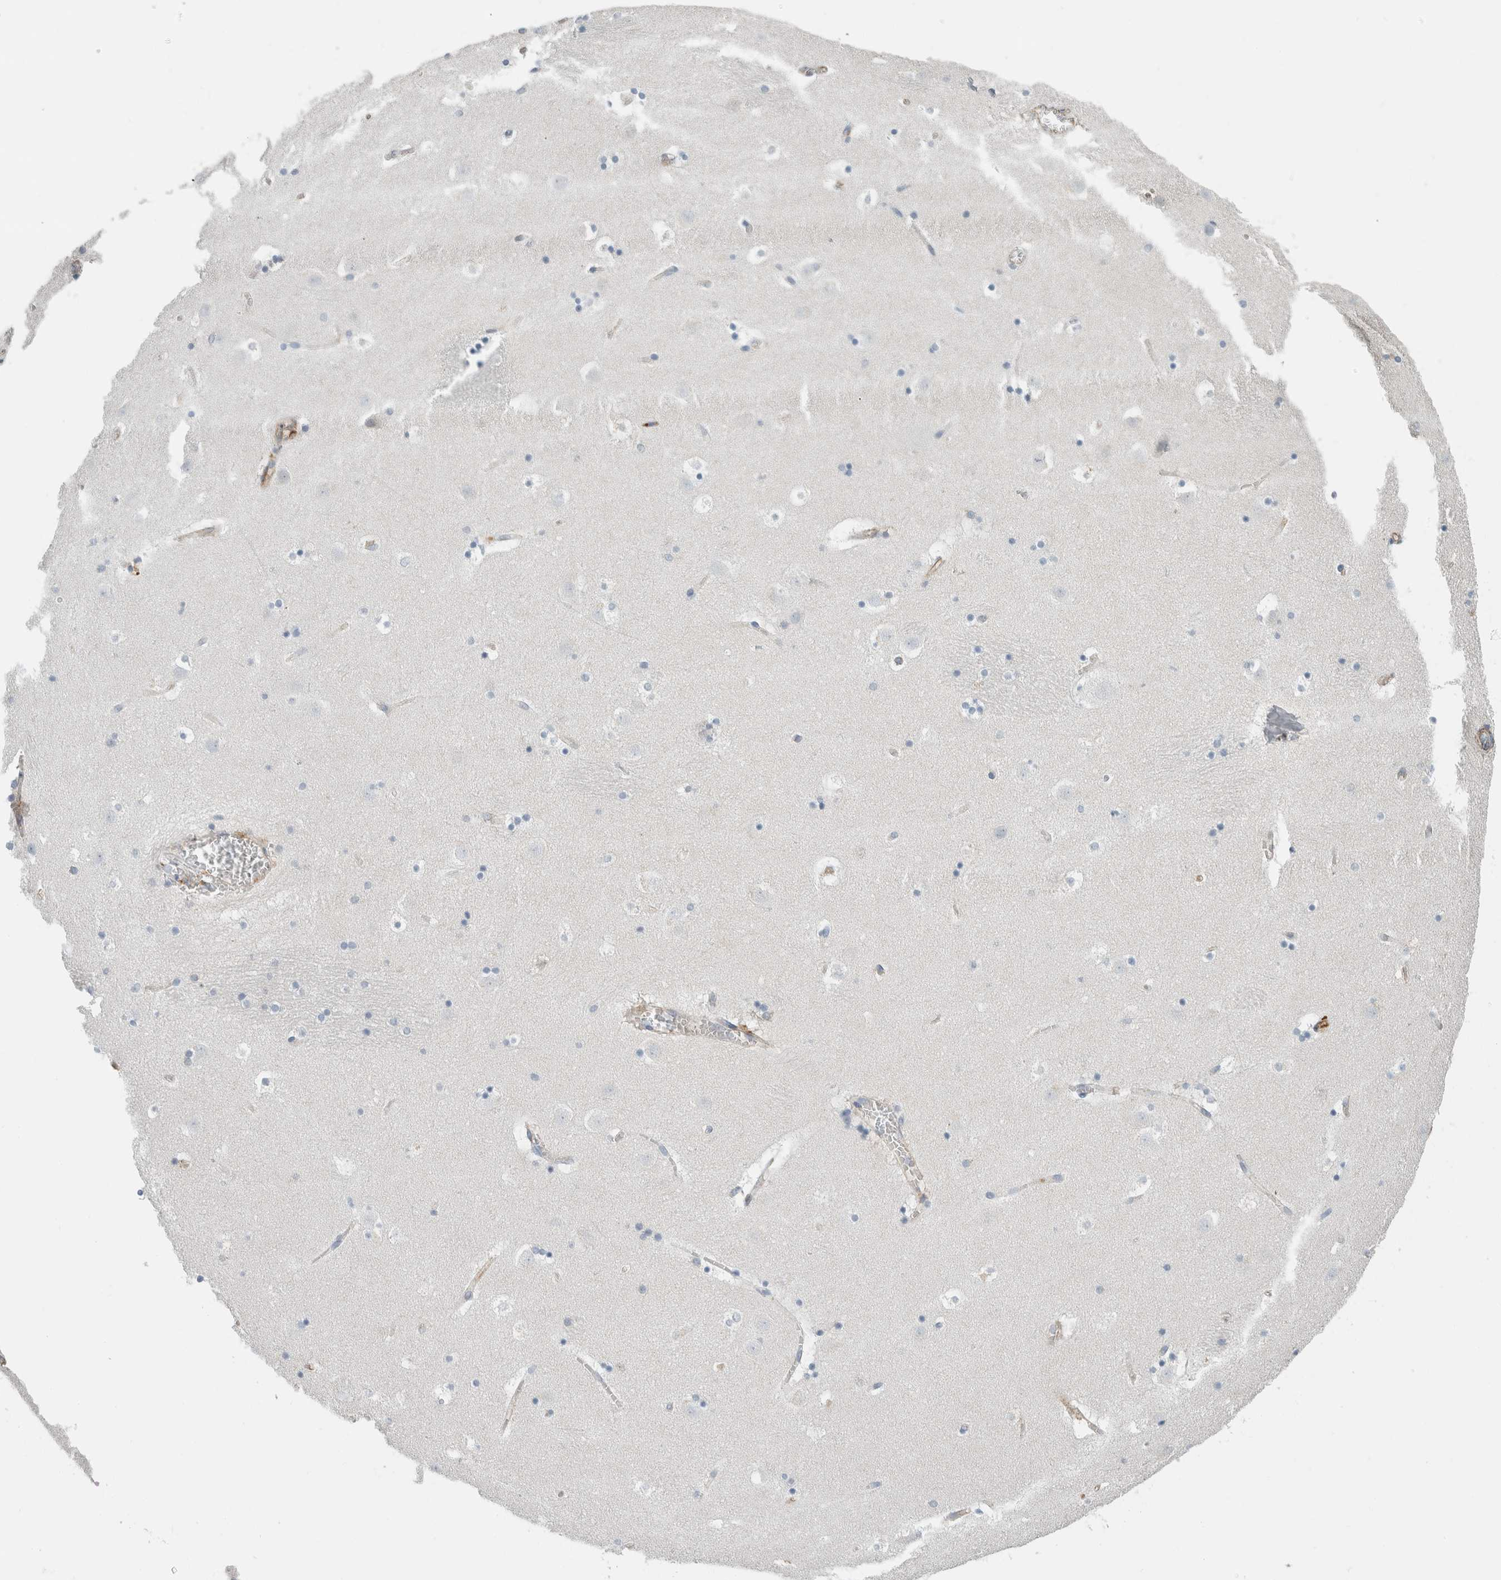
{"staining": {"intensity": "negative", "quantity": "none", "location": "none"}, "tissue": "caudate", "cell_type": "Glial cells", "image_type": "normal", "snomed": [{"axis": "morphology", "description": "Normal tissue, NOS"}, {"axis": "topography", "description": "Lateral ventricle wall"}], "caption": "The image exhibits no significant positivity in glial cells of caudate.", "gene": "LY86", "patient": {"sex": "male", "age": 45}}